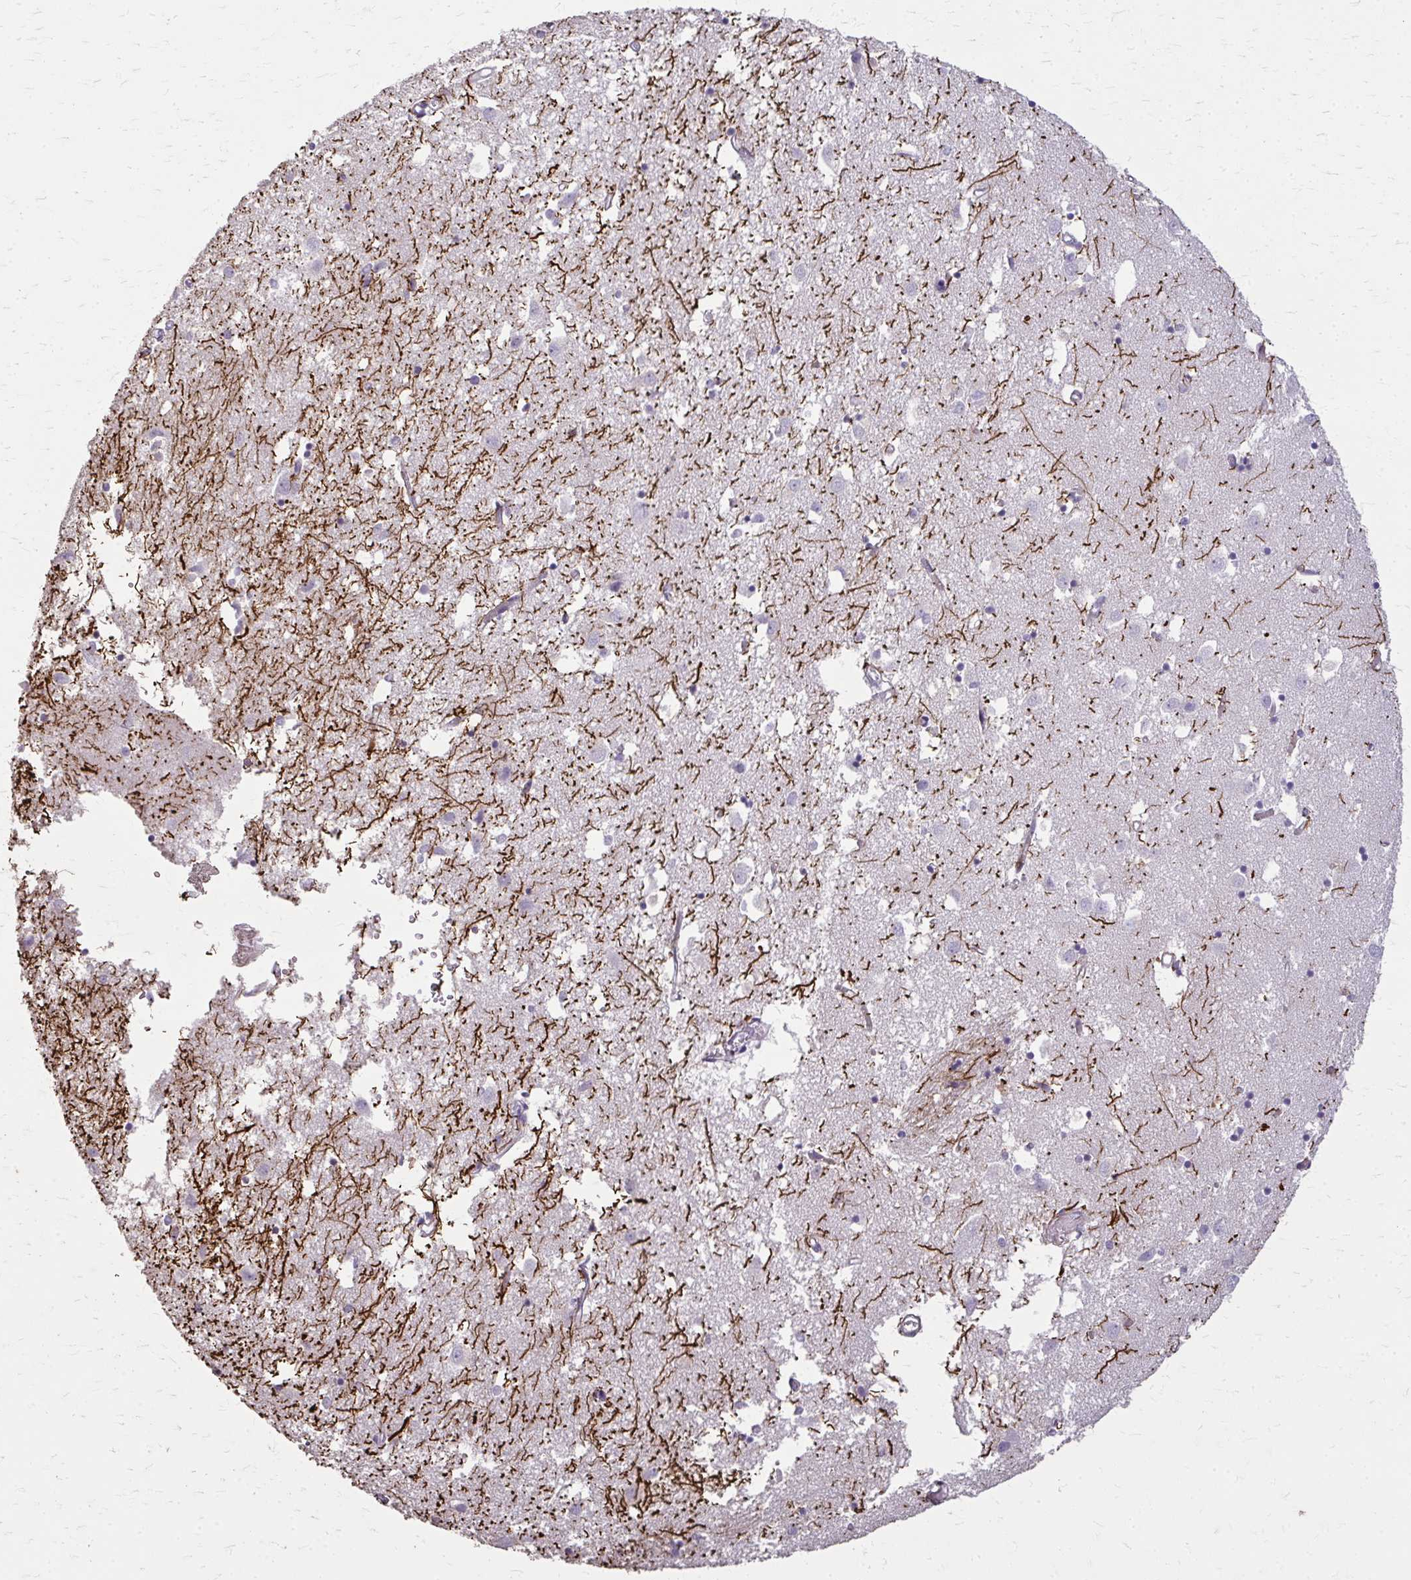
{"staining": {"intensity": "strong", "quantity": "<25%", "location": "cytoplasmic/membranous"}, "tissue": "caudate", "cell_type": "Glial cells", "image_type": "normal", "snomed": [{"axis": "morphology", "description": "Normal tissue, NOS"}, {"axis": "topography", "description": "Lateral ventricle wall"}], "caption": "Approximately <25% of glial cells in unremarkable human caudate reveal strong cytoplasmic/membranous protein staining as visualized by brown immunohistochemical staining.", "gene": "TENM4", "patient": {"sex": "male", "age": 70}}